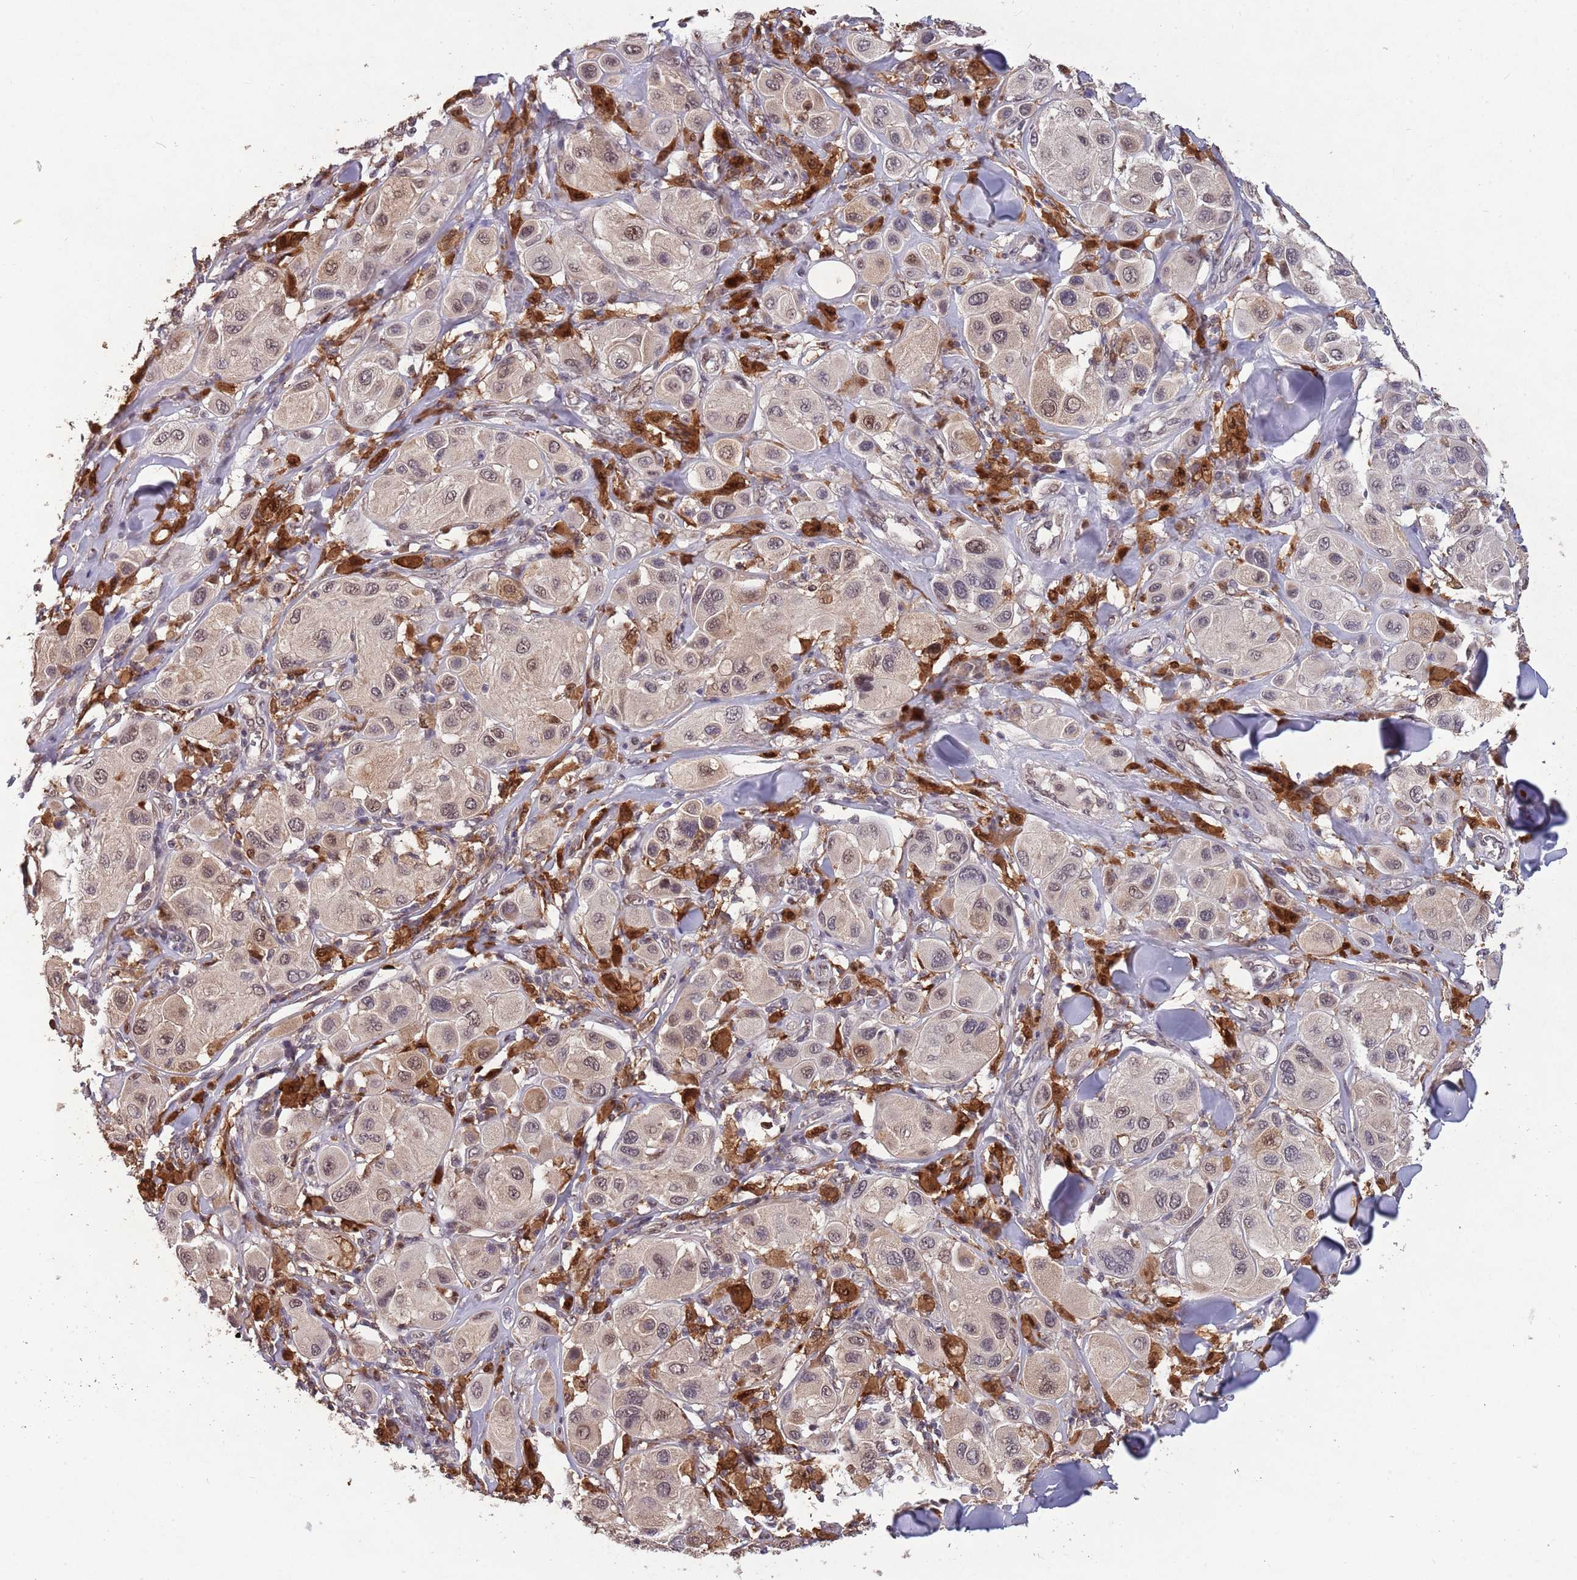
{"staining": {"intensity": "weak", "quantity": "25%-75%", "location": "nuclear"}, "tissue": "melanoma", "cell_type": "Tumor cells", "image_type": "cancer", "snomed": [{"axis": "morphology", "description": "Malignant melanoma, Metastatic site"}, {"axis": "topography", "description": "Skin"}], "caption": "Immunohistochemical staining of malignant melanoma (metastatic site) displays weak nuclear protein staining in approximately 25%-75% of tumor cells.", "gene": "ZNF639", "patient": {"sex": "male", "age": 41}}